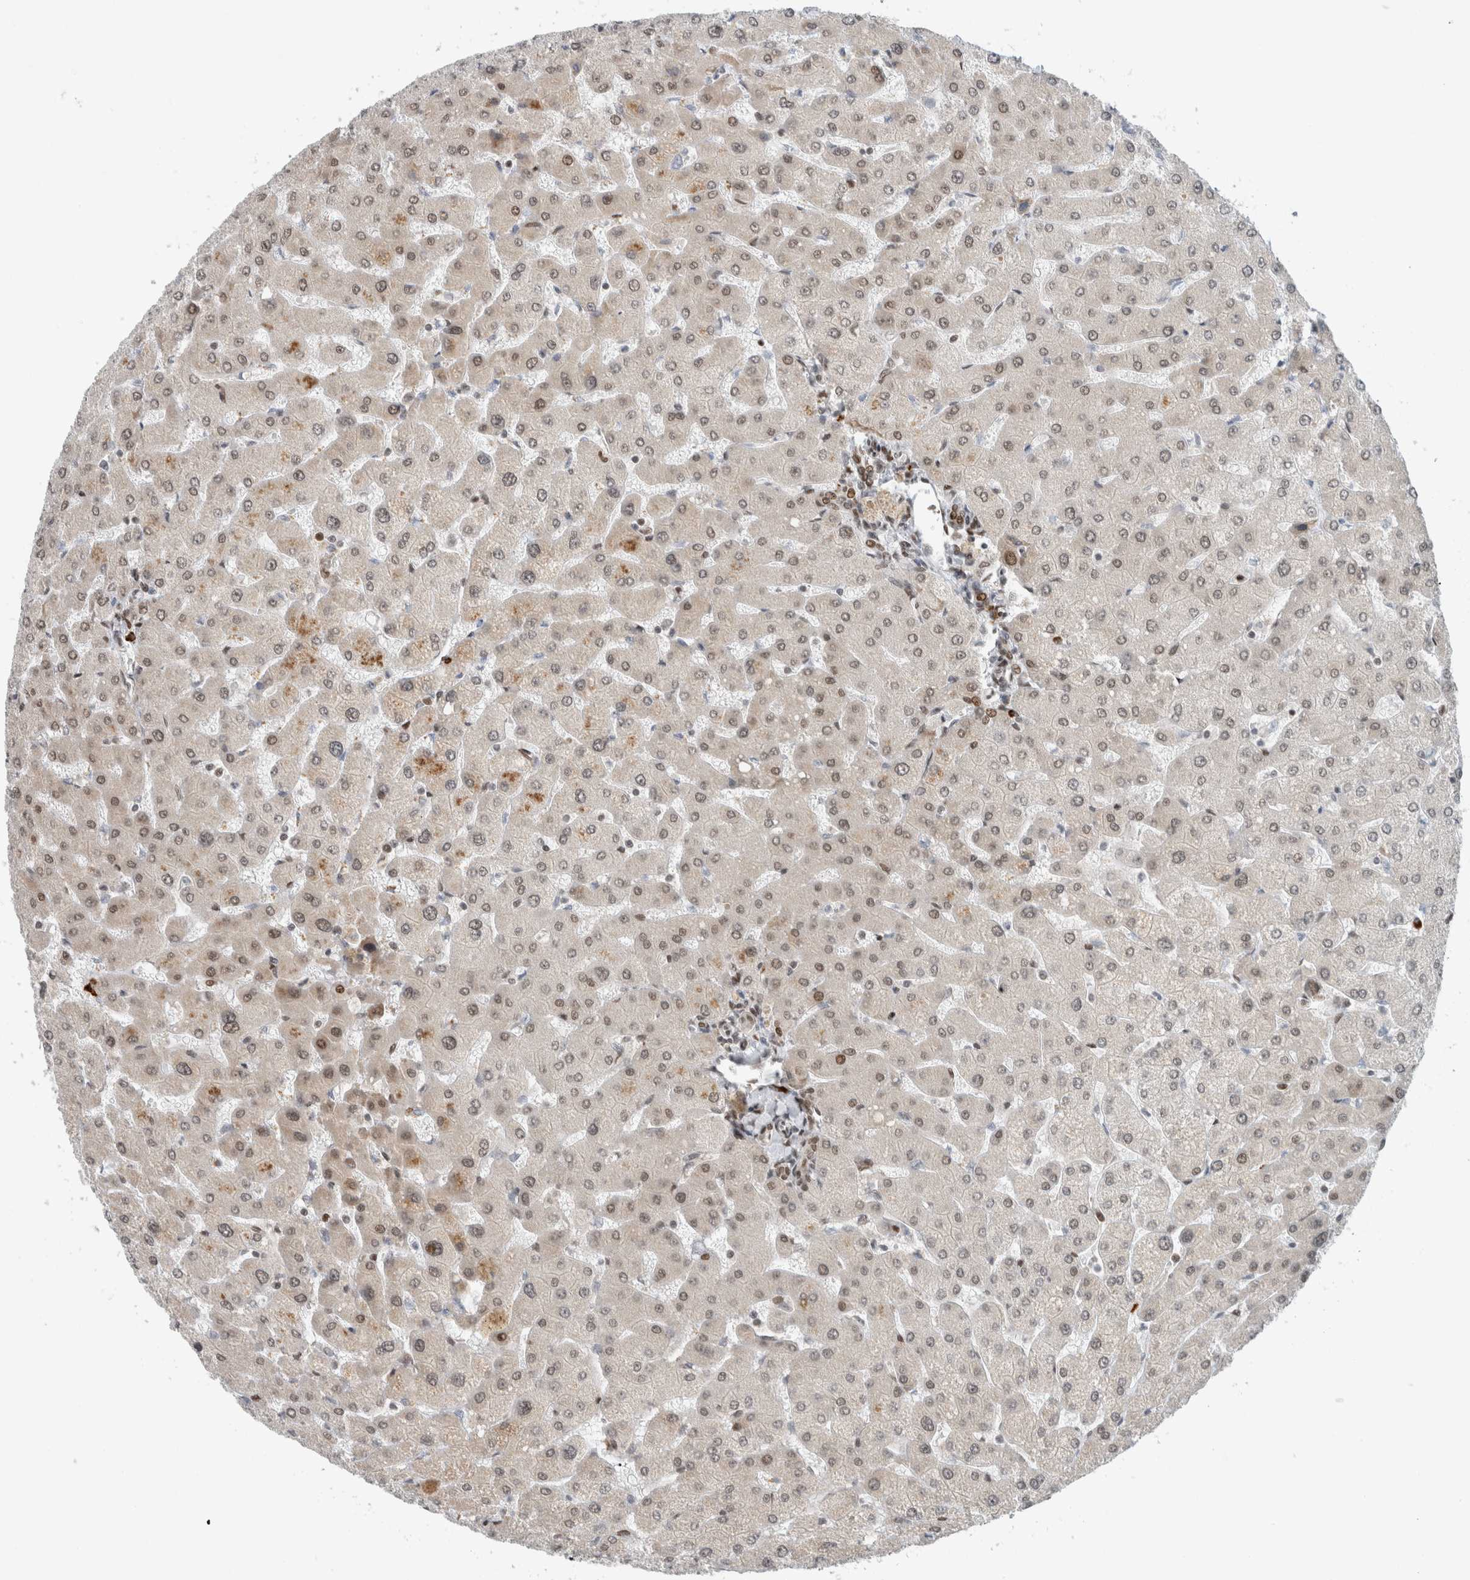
{"staining": {"intensity": "moderate", "quantity": ">75%", "location": "nuclear"}, "tissue": "liver", "cell_type": "Cholangiocytes", "image_type": "normal", "snomed": [{"axis": "morphology", "description": "Normal tissue, NOS"}, {"axis": "topography", "description": "Liver"}], "caption": "Immunohistochemical staining of normal human liver shows moderate nuclear protein positivity in approximately >75% of cholangiocytes.", "gene": "HNRNPR", "patient": {"sex": "male", "age": 55}}